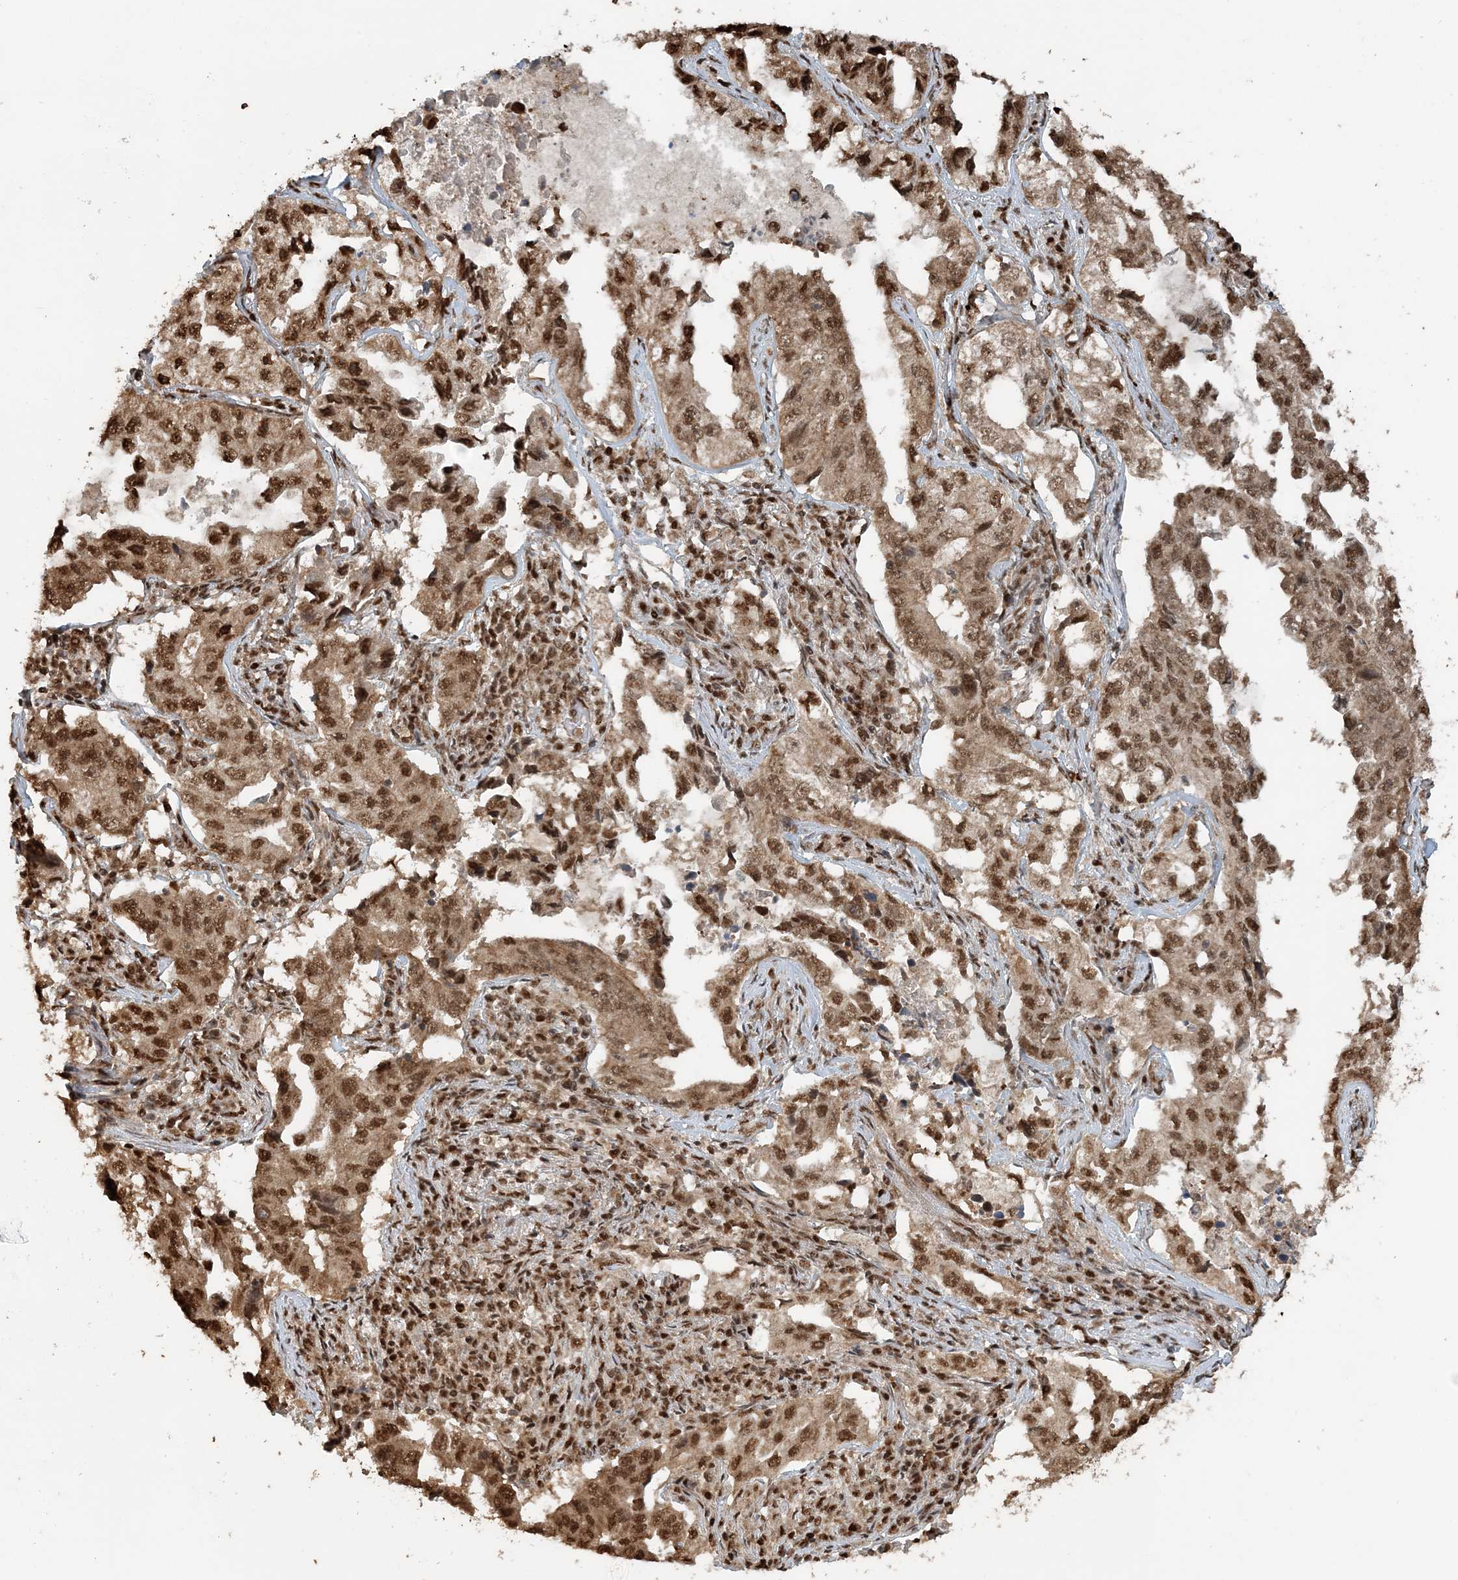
{"staining": {"intensity": "moderate", "quantity": ">75%", "location": "cytoplasmic/membranous,nuclear"}, "tissue": "lung cancer", "cell_type": "Tumor cells", "image_type": "cancer", "snomed": [{"axis": "morphology", "description": "Adenocarcinoma, NOS"}, {"axis": "topography", "description": "Lung"}], "caption": "Moderate cytoplasmic/membranous and nuclear positivity is appreciated in about >75% of tumor cells in lung adenocarcinoma.", "gene": "ARHGAP35", "patient": {"sex": "female", "age": 51}}